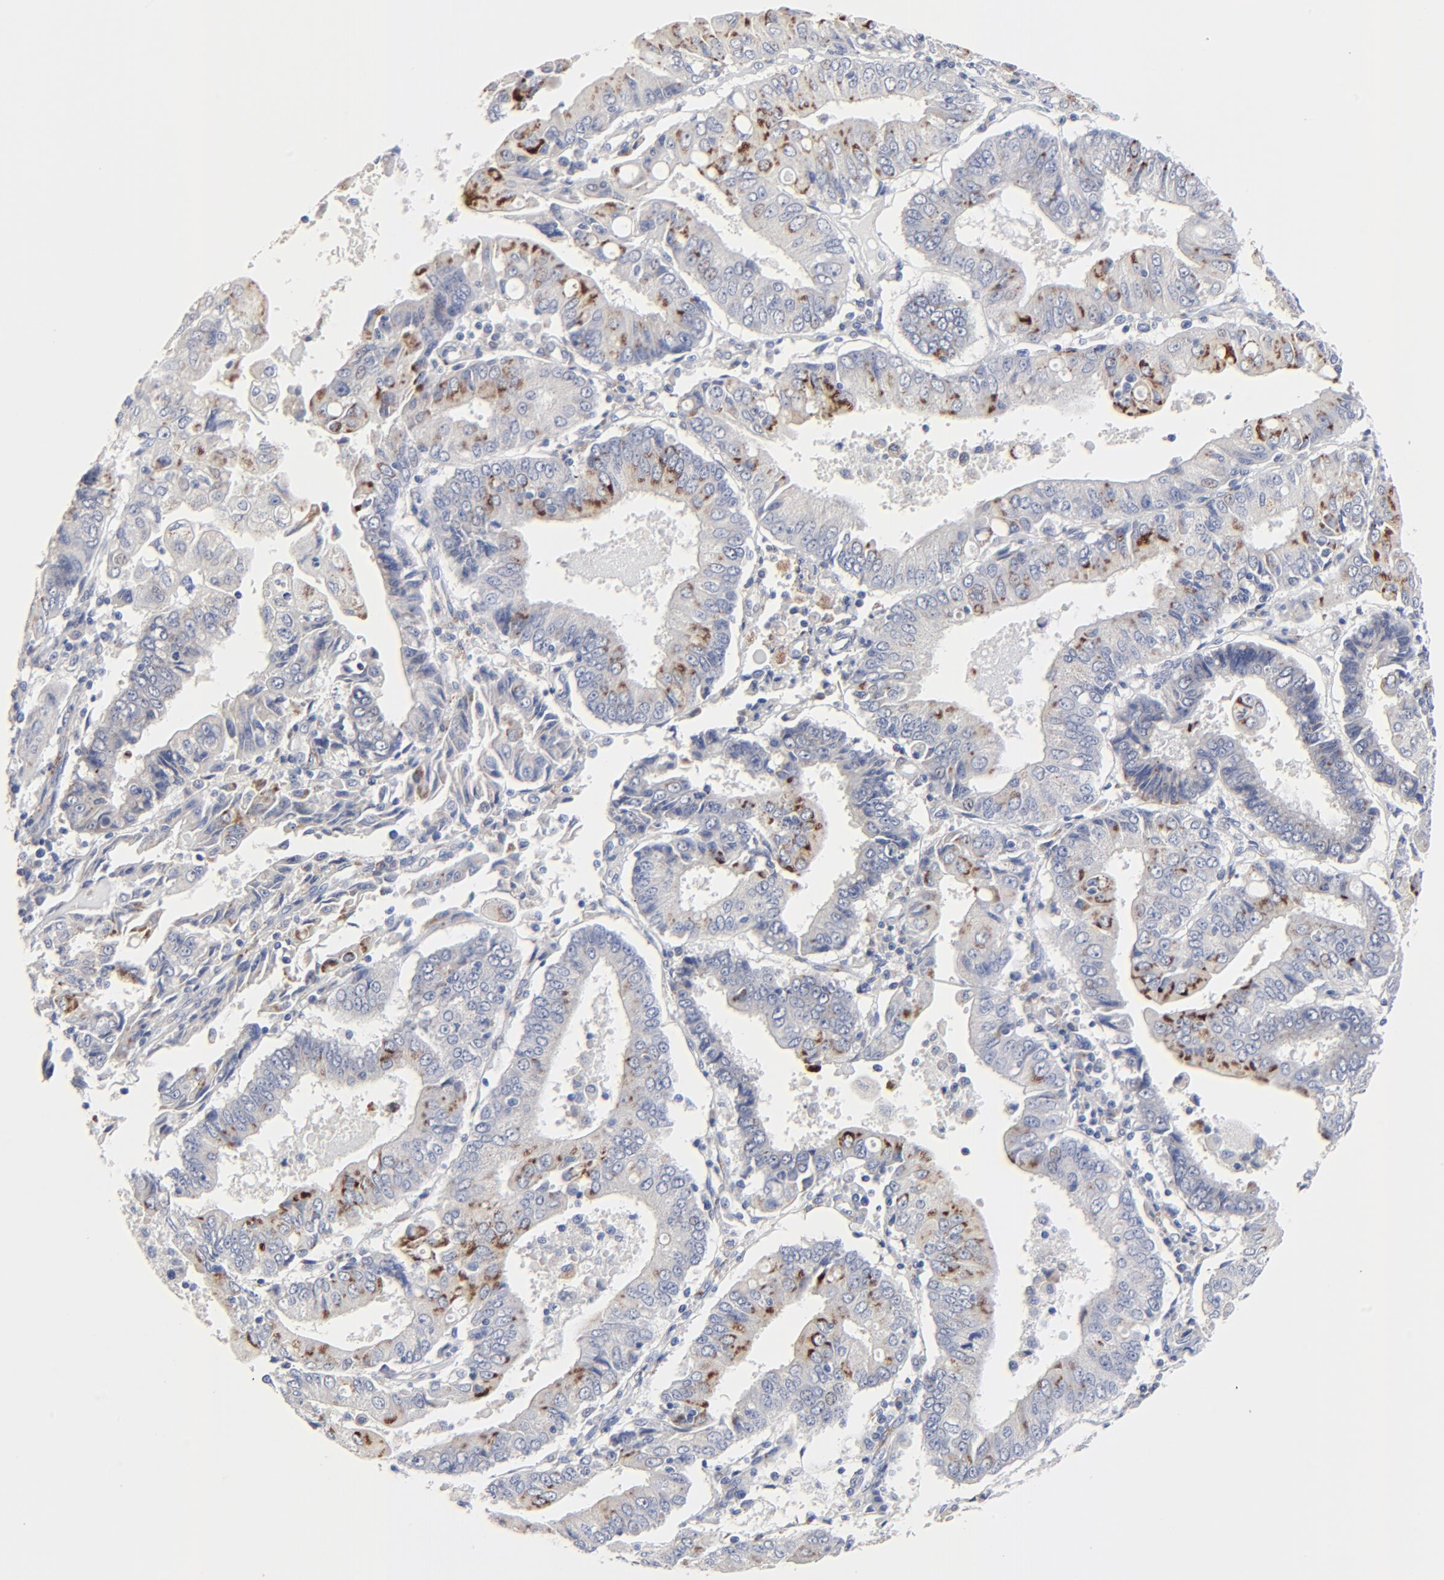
{"staining": {"intensity": "moderate", "quantity": "<25%", "location": "cytoplasmic/membranous"}, "tissue": "endometrial cancer", "cell_type": "Tumor cells", "image_type": "cancer", "snomed": [{"axis": "morphology", "description": "Adenocarcinoma, NOS"}, {"axis": "topography", "description": "Endometrium"}], "caption": "IHC staining of adenocarcinoma (endometrial), which displays low levels of moderate cytoplasmic/membranous staining in about <25% of tumor cells indicating moderate cytoplasmic/membranous protein expression. The staining was performed using DAB (3,3'-diaminobenzidine) (brown) for protein detection and nuclei were counterstained in hematoxylin (blue).", "gene": "DHRSX", "patient": {"sex": "female", "age": 75}}